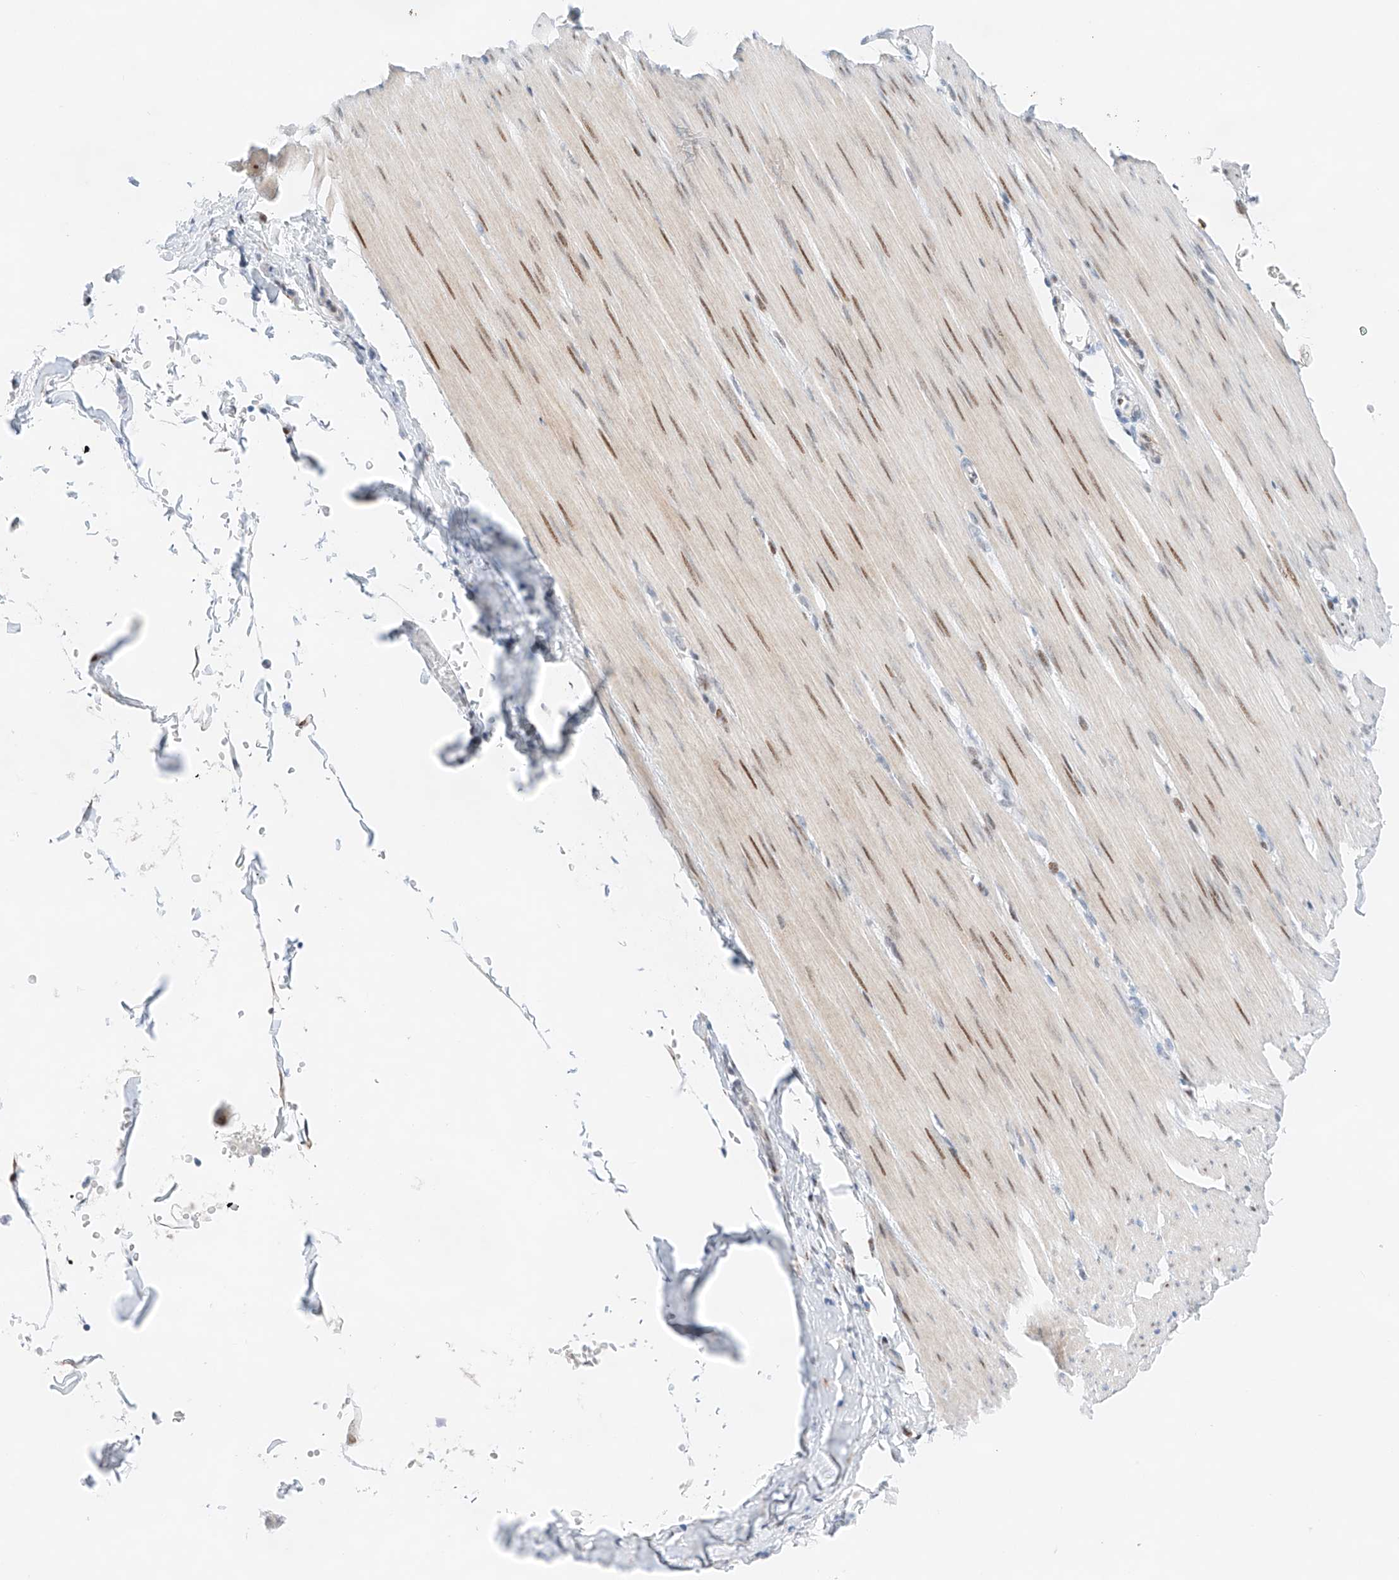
{"staining": {"intensity": "moderate", "quantity": ">75%", "location": "cytoplasmic/membranous,nuclear"}, "tissue": "smooth muscle", "cell_type": "Smooth muscle cells", "image_type": "normal", "snomed": [{"axis": "morphology", "description": "Normal tissue, NOS"}, {"axis": "morphology", "description": "Adenocarcinoma, NOS"}, {"axis": "topography", "description": "Colon"}, {"axis": "topography", "description": "Peripheral nerve tissue"}], "caption": "Smooth muscle stained for a protein (brown) shows moderate cytoplasmic/membranous,nuclear positive positivity in approximately >75% of smooth muscle cells.", "gene": "NT5C3B", "patient": {"sex": "male", "age": 14}}